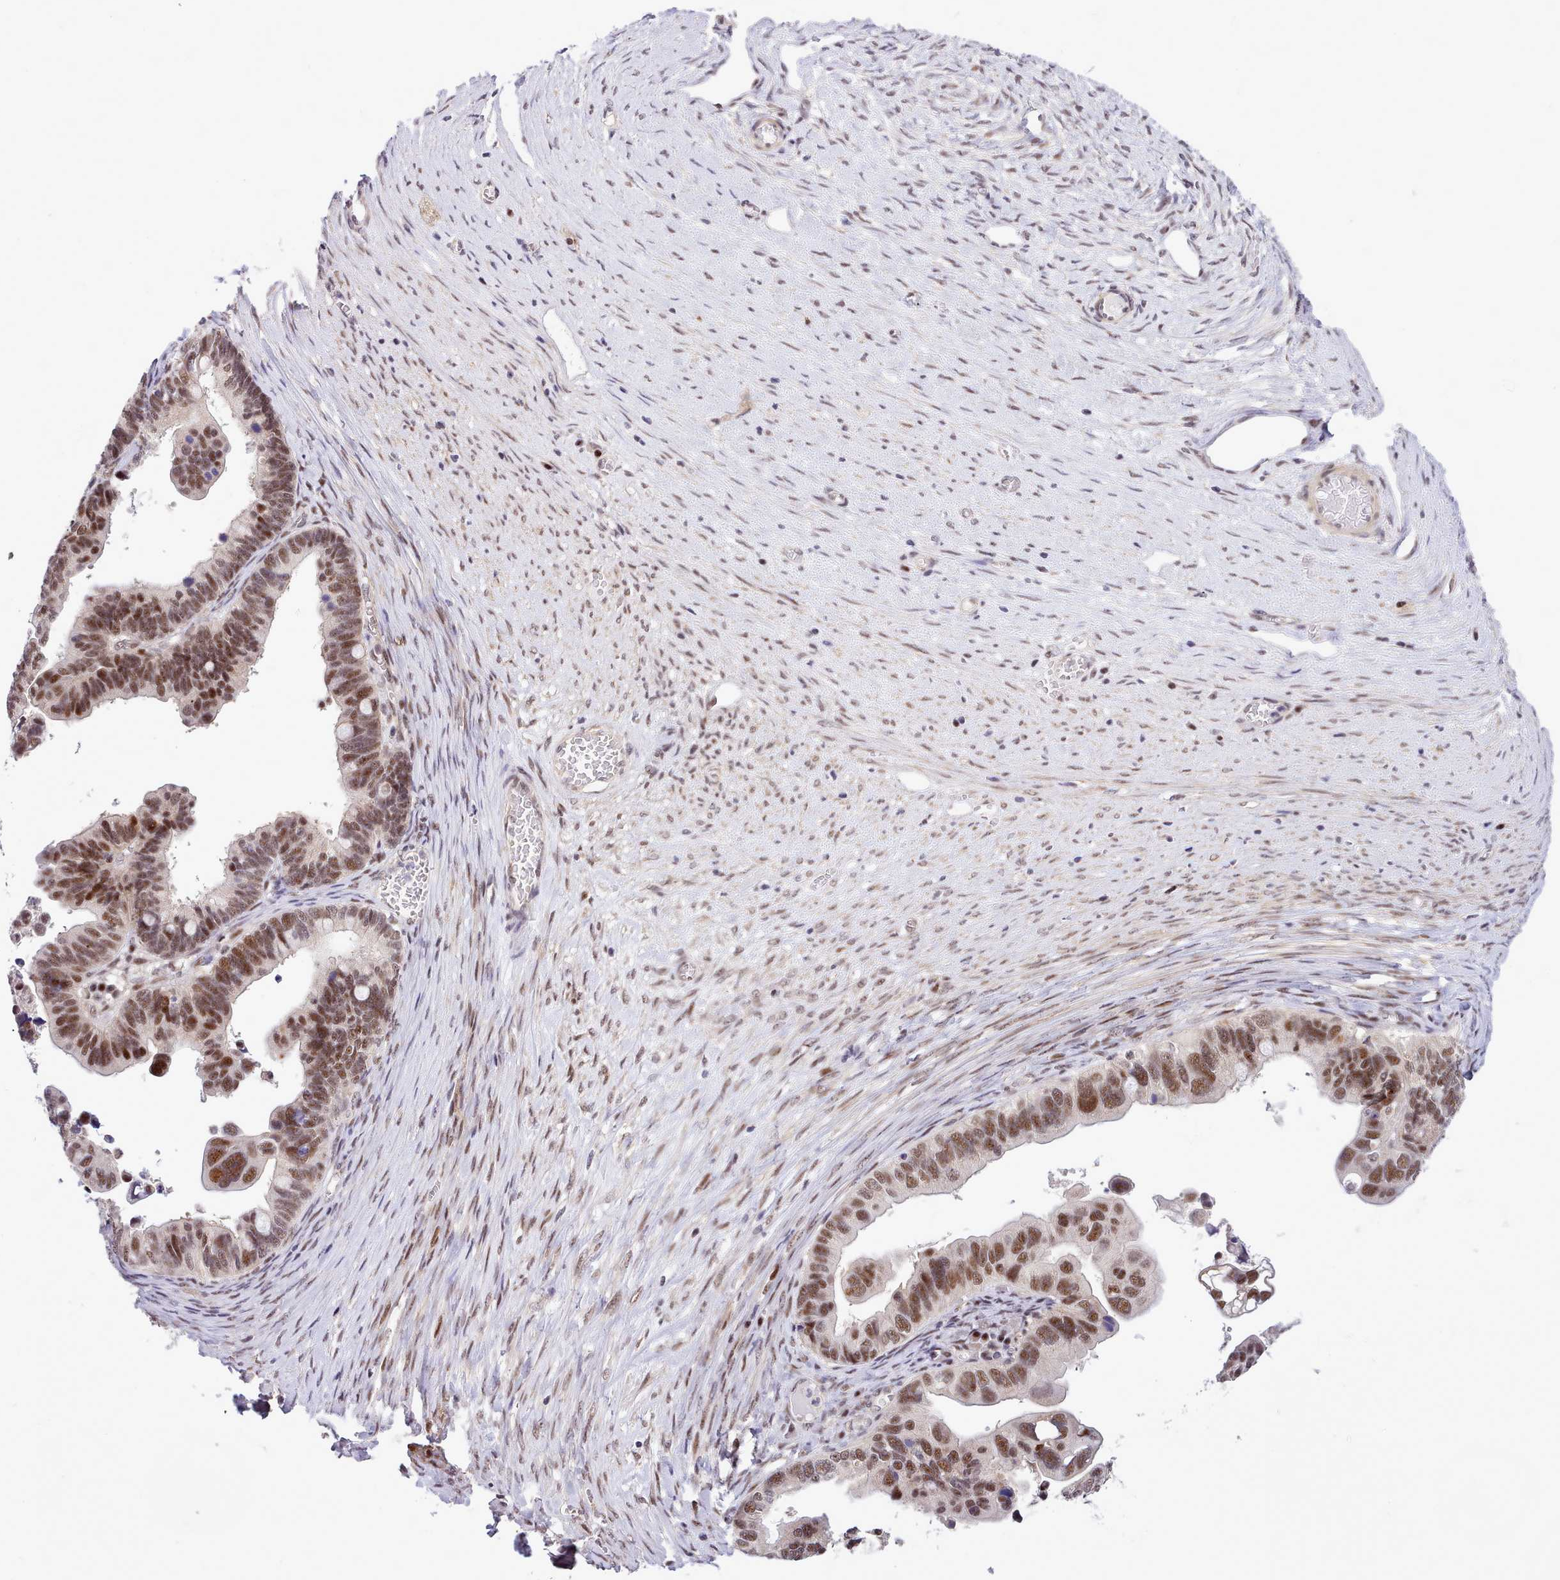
{"staining": {"intensity": "strong", "quantity": ">75%", "location": "nuclear"}, "tissue": "ovarian cancer", "cell_type": "Tumor cells", "image_type": "cancer", "snomed": [{"axis": "morphology", "description": "Cystadenocarcinoma, serous, NOS"}, {"axis": "topography", "description": "Ovary"}], "caption": "Tumor cells demonstrate high levels of strong nuclear staining in about >75% of cells in serous cystadenocarcinoma (ovarian). The protein is stained brown, and the nuclei are stained in blue (DAB (3,3'-diaminobenzidine) IHC with brightfield microscopy, high magnification).", "gene": "HOXB7", "patient": {"sex": "female", "age": 56}}